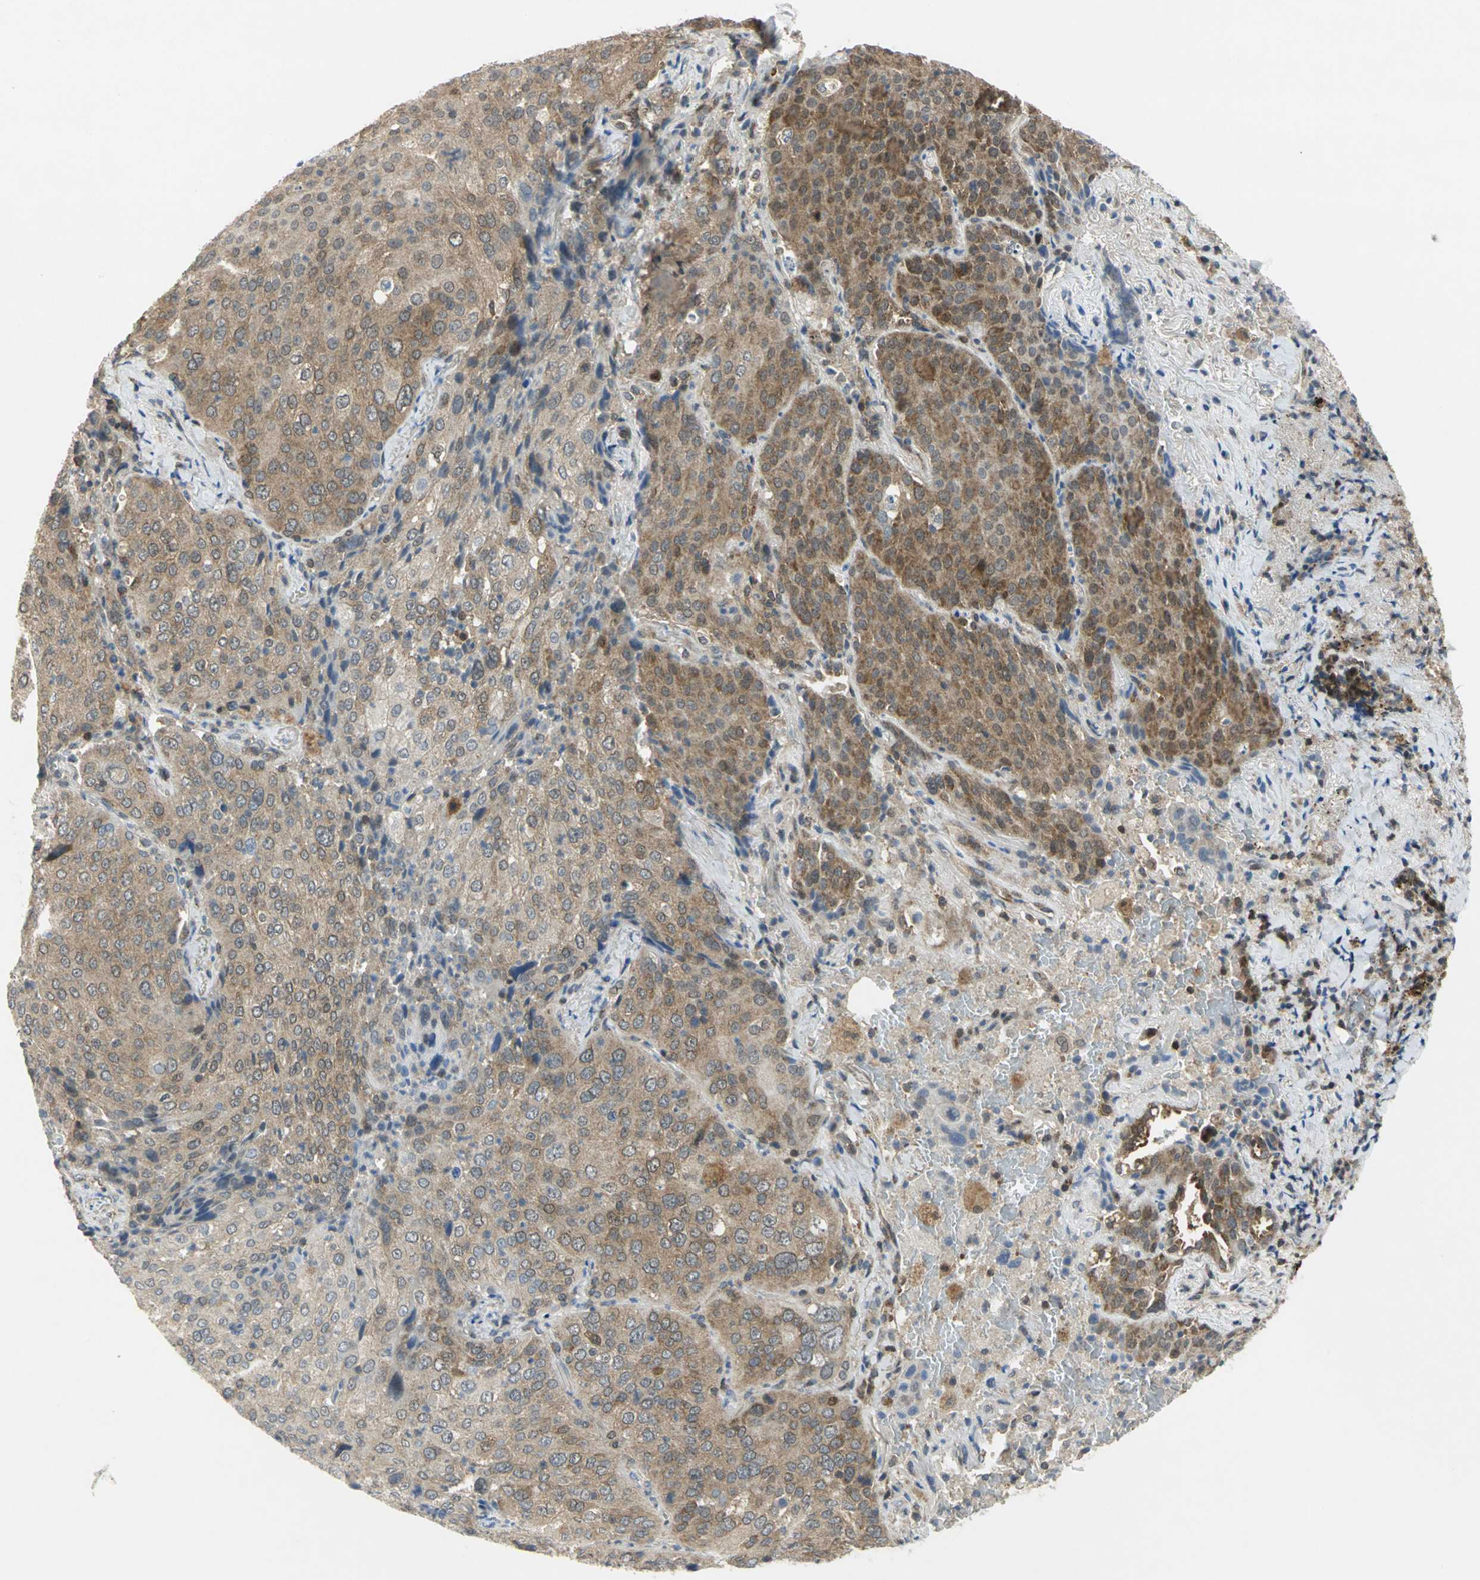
{"staining": {"intensity": "moderate", "quantity": ">75%", "location": "cytoplasmic/membranous"}, "tissue": "lung cancer", "cell_type": "Tumor cells", "image_type": "cancer", "snomed": [{"axis": "morphology", "description": "Squamous cell carcinoma, NOS"}, {"axis": "topography", "description": "Lung"}], "caption": "The immunohistochemical stain labels moderate cytoplasmic/membranous expression in tumor cells of lung cancer tissue.", "gene": "PPIA", "patient": {"sex": "male", "age": 54}}